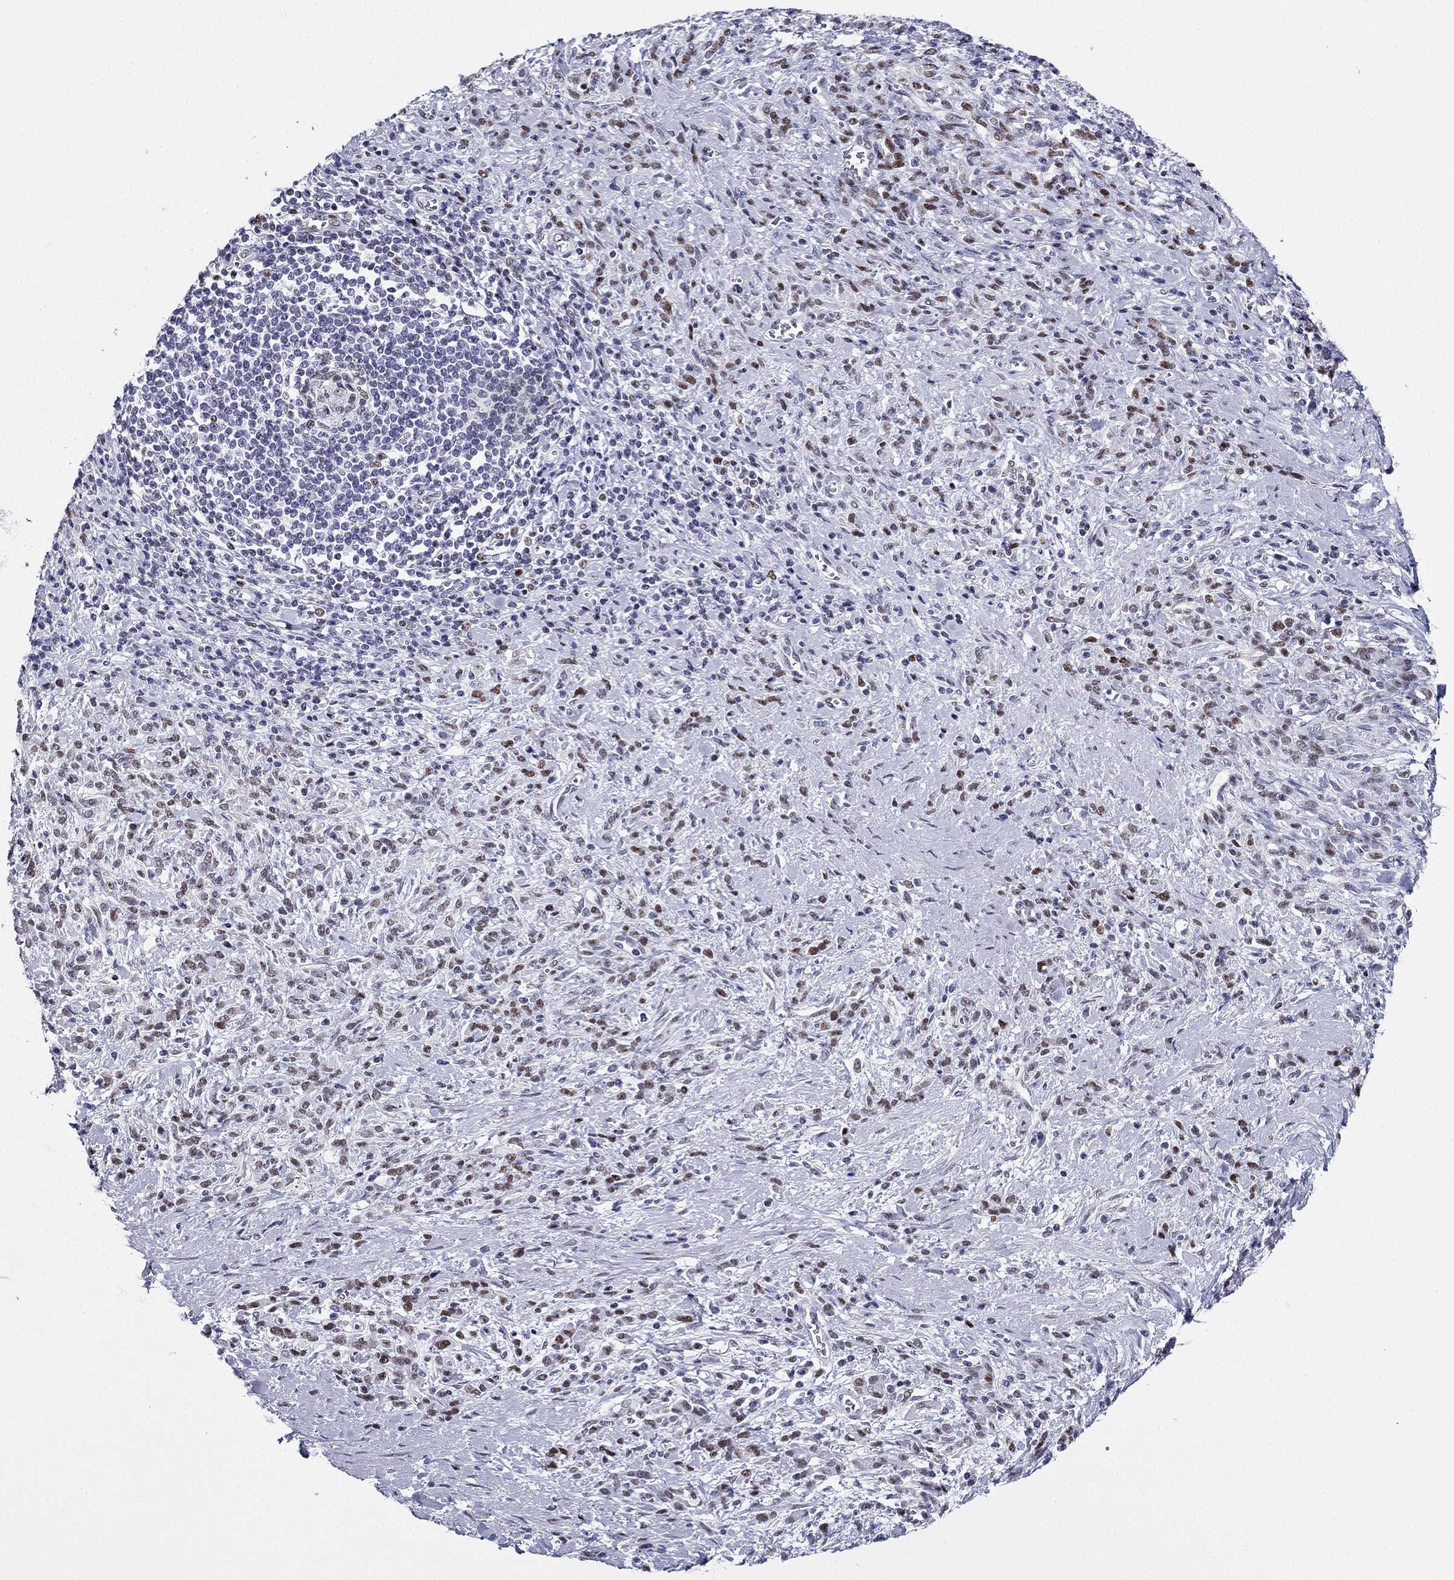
{"staining": {"intensity": "moderate", "quantity": ">75%", "location": "nuclear"}, "tissue": "stomach cancer", "cell_type": "Tumor cells", "image_type": "cancer", "snomed": [{"axis": "morphology", "description": "Adenocarcinoma, NOS"}, {"axis": "topography", "description": "Stomach"}], "caption": "Immunohistochemical staining of human stomach cancer displays moderate nuclear protein positivity in approximately >75% of tumor cells.", "gene": "PPM1G", "patient": {"sex": "female", "age": 57}}